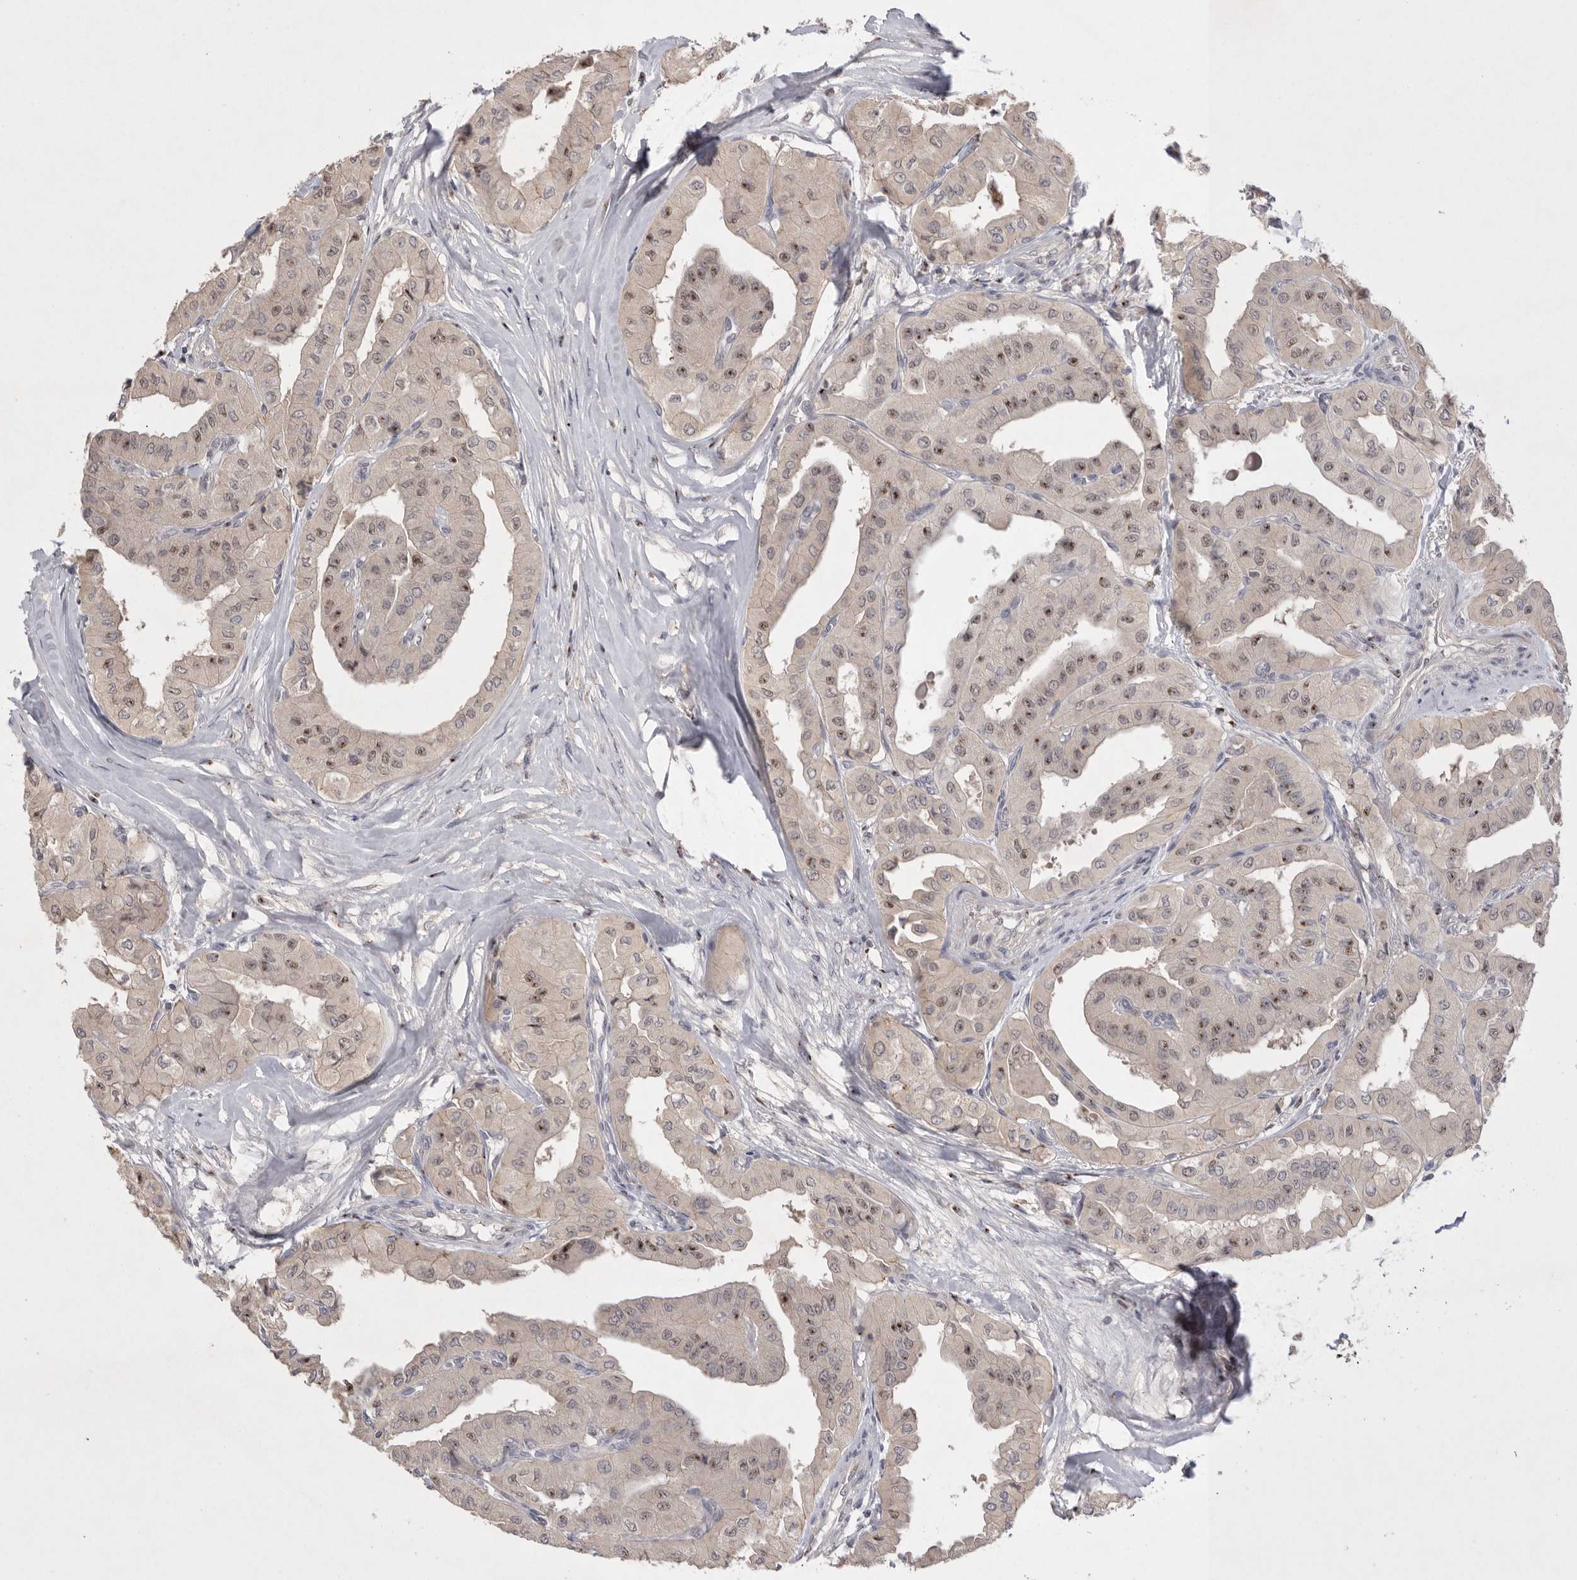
{"staining": {"intensity": "moderate", "quantity": ">75%", "location": "nuclear"}, "tissue": "thyroid cancer", "cell_type": "Tumor cells", "image_type": "cancer", "snomed": [{"axis": "morphology", "description": "Papillary adenocarcinoma, NOS"}, {"axis": "topography", "description": "Thyroid gland"}], "caption": "This image demonstrates IHC staining of papillary adenocarcinoma (thyroid), with medium moderate nuclear expression in approximately >75% of tumor cells.", "gene": "HUS1", "patient": {"sex": "female", "age": 59}}